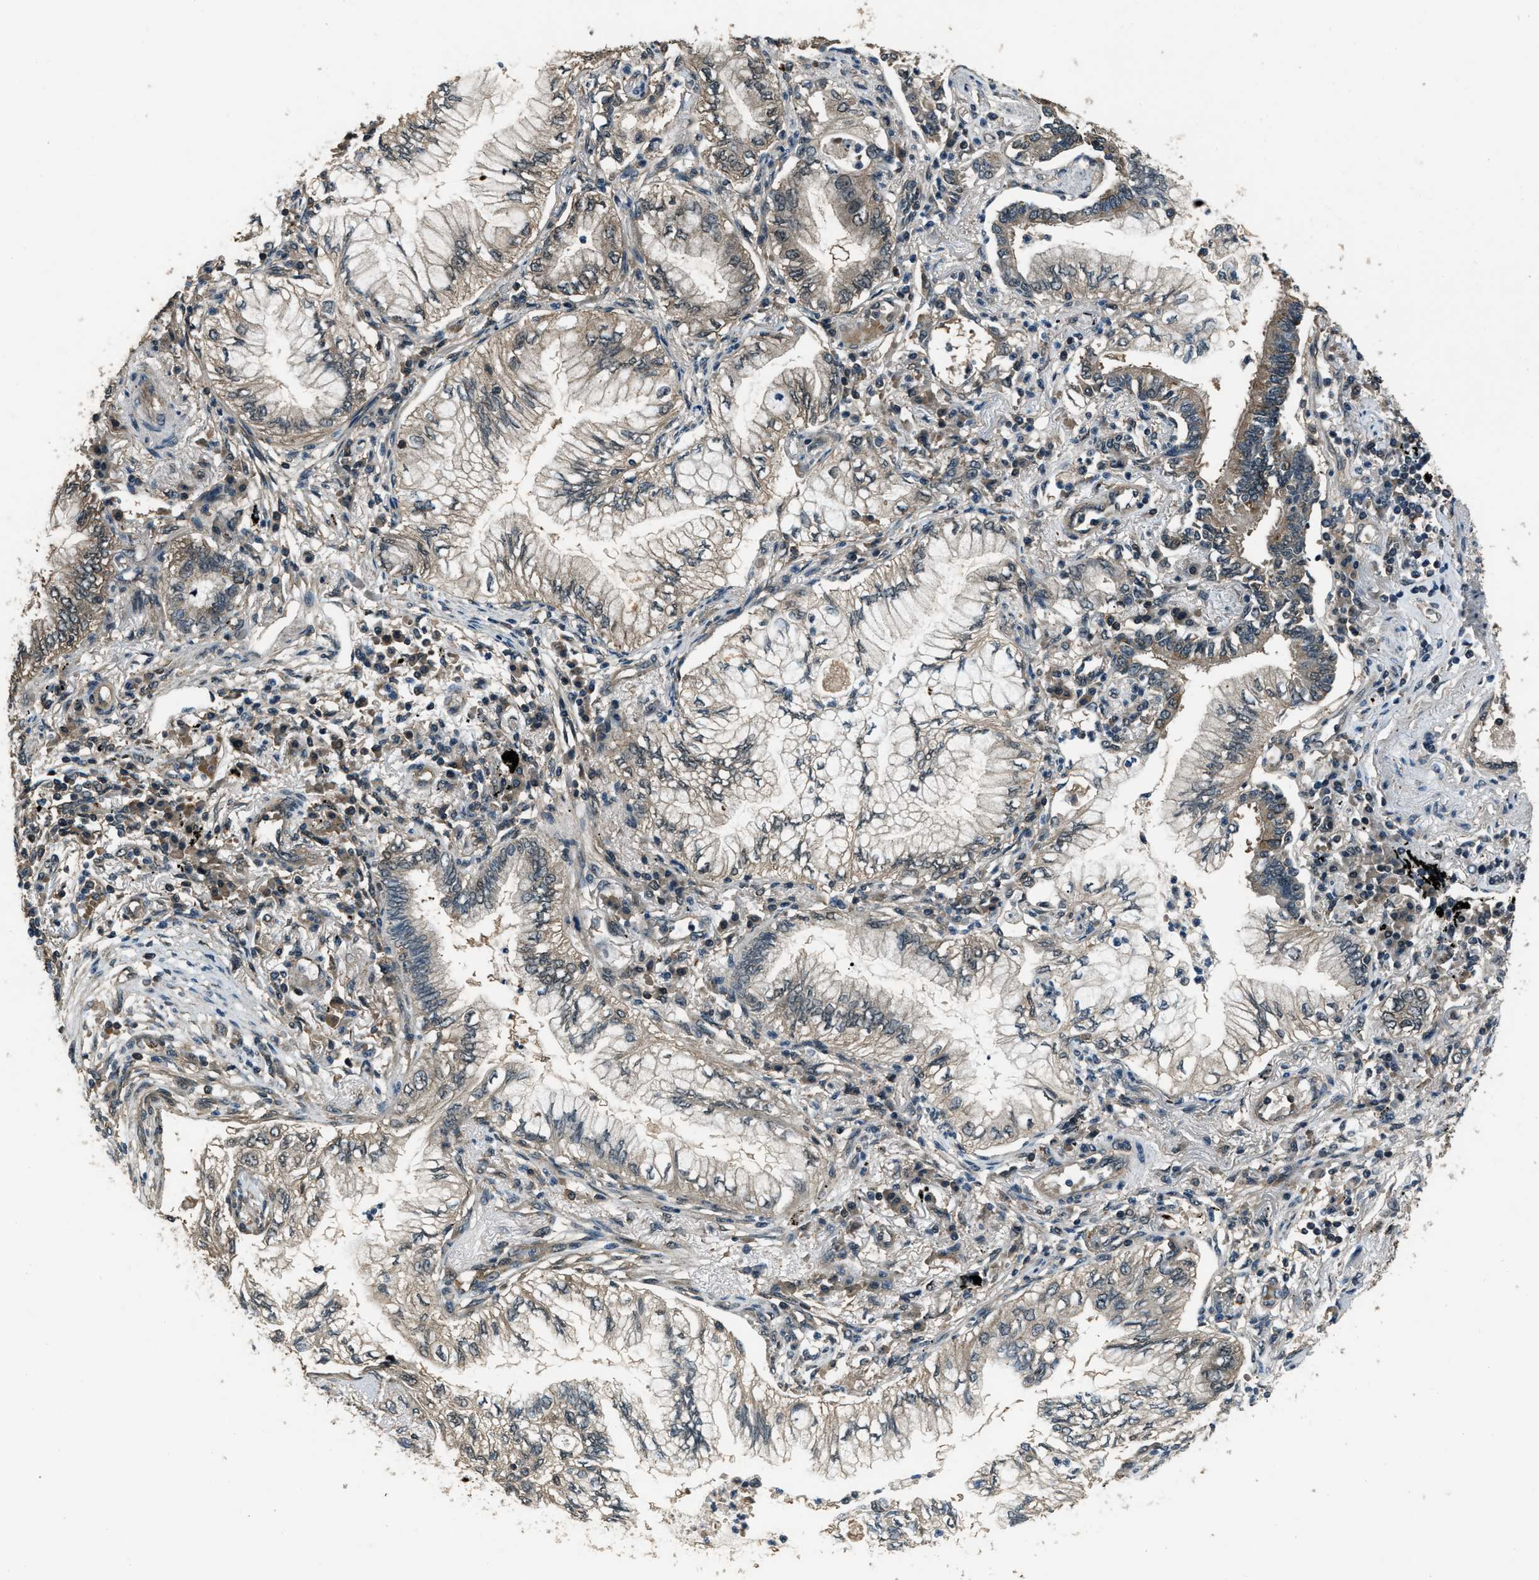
{"staining": {"intensity": "weak", "quantity": ">75%", "location": "cytoplasmic/membranous"}, "tissue": "lung cancer", "cell_type": "Tumor cells", "image_type": "cancer", "snomed": [{"axis": "morphology", "description": "Normal tissue, NOS"}, {"axis": "morphology", "description": "Adenocarcinoma, NOS"}, {"axis": "topography", "description": "Bronchus"}, {"axis": "topography", "description": "Lung"}], "caption": "Immunohistochemistry micrograph of adenocarcinoma (lung) stained for a protein (brown), which demonstrates low levels of weak cytoplasmic/membranous staining in about >75% of tumor cells.", "gene": "NUDCD3", "patient": {"sex": "female", "age": 70}}